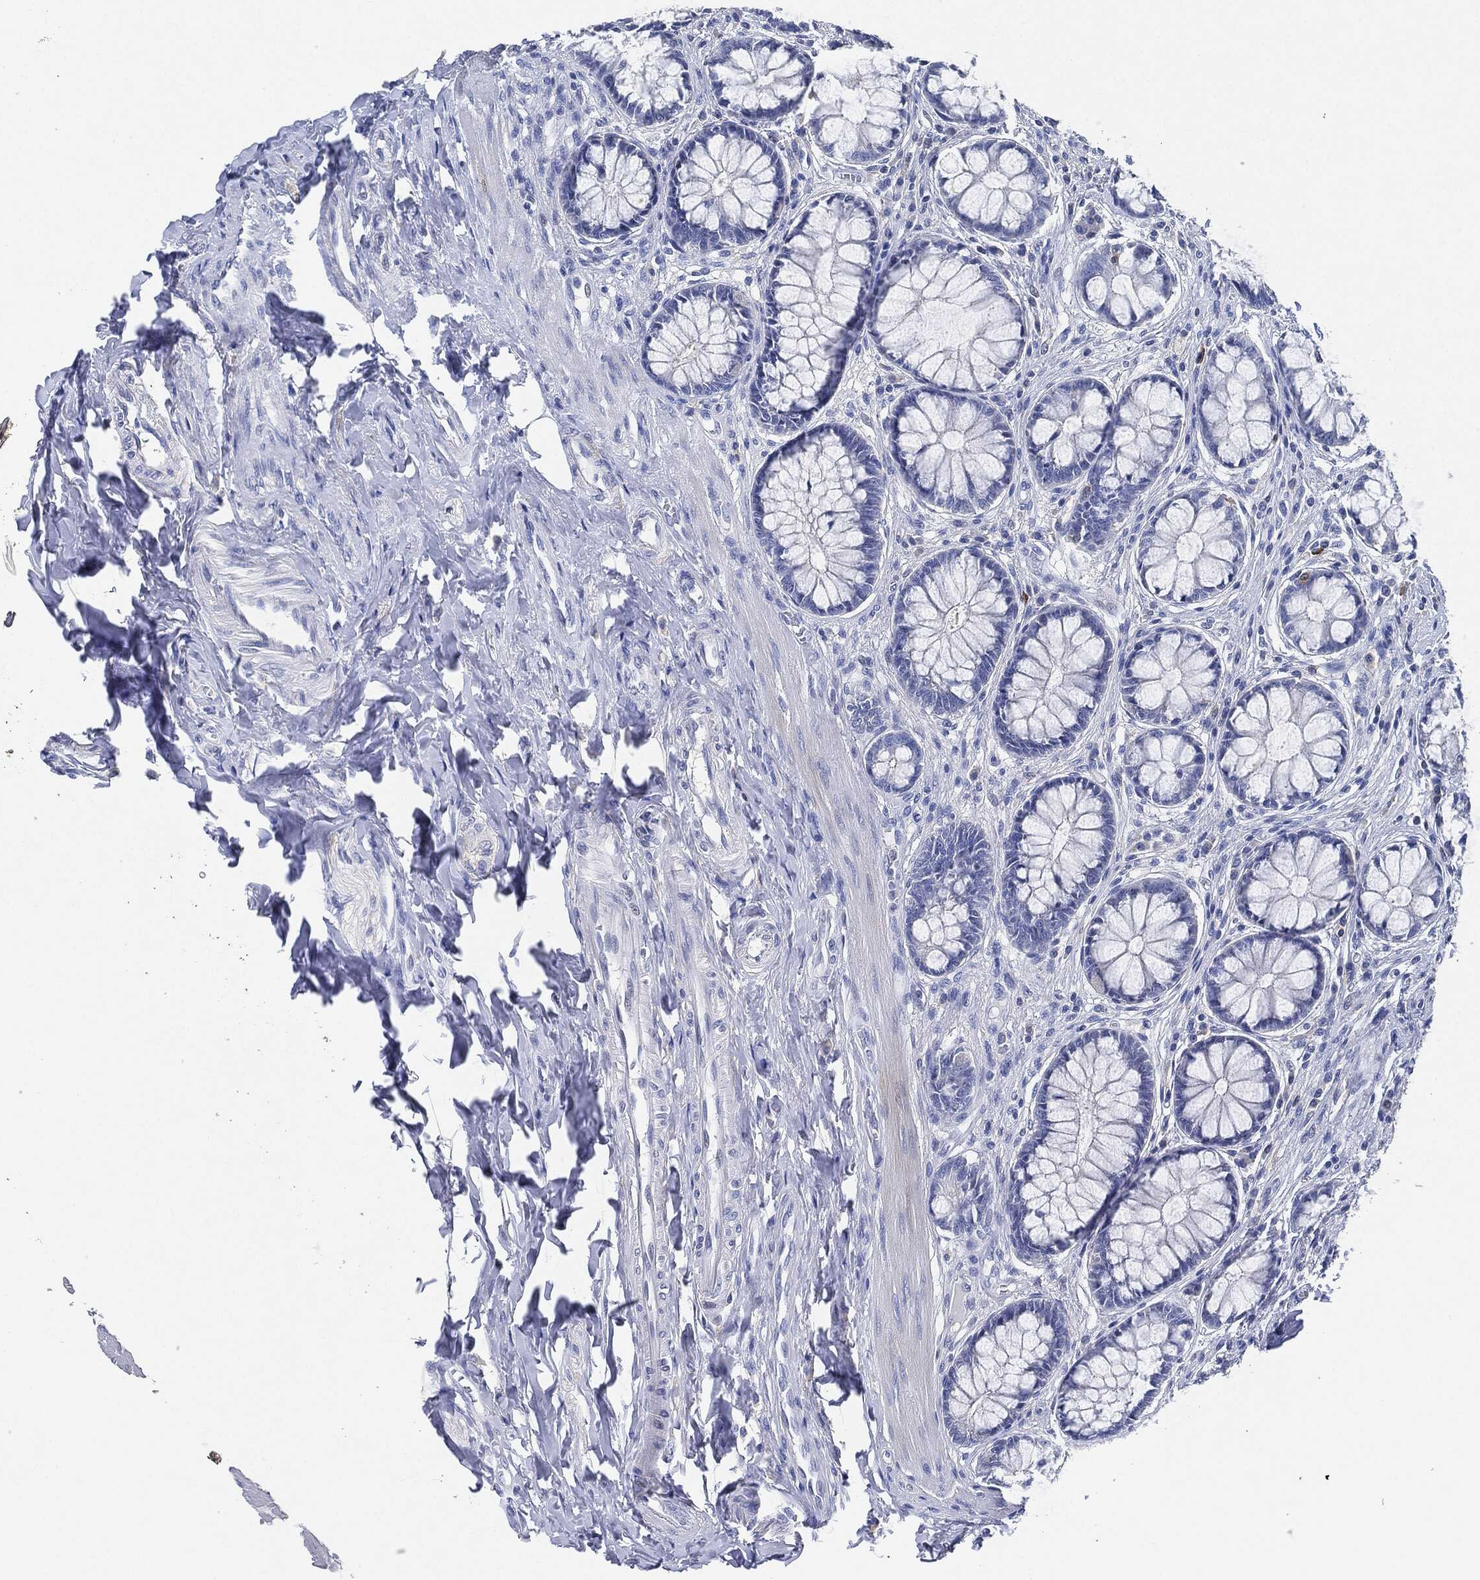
{"staining": {"intensity": "negative", "quantity": "none", "location": "none"}, "tissue": "colon", "cell_type": "Endothelial cells", "image_type": "normal", "snomed": [{"axis": "morphology", "description": "Normal tissue, NOS"}, {"axis": "topography", "description": "Colon"}], "caption": "Image shows no protein expression in endothelial cells of normal colon. Brightfield microscopy of immunohistochemistry (IHC) stained with DAB (brown) and hematoxylin (blue), captured at high magnification.", "gene": "NTRK1", "patient": {"sex": "female", "age": 65}}